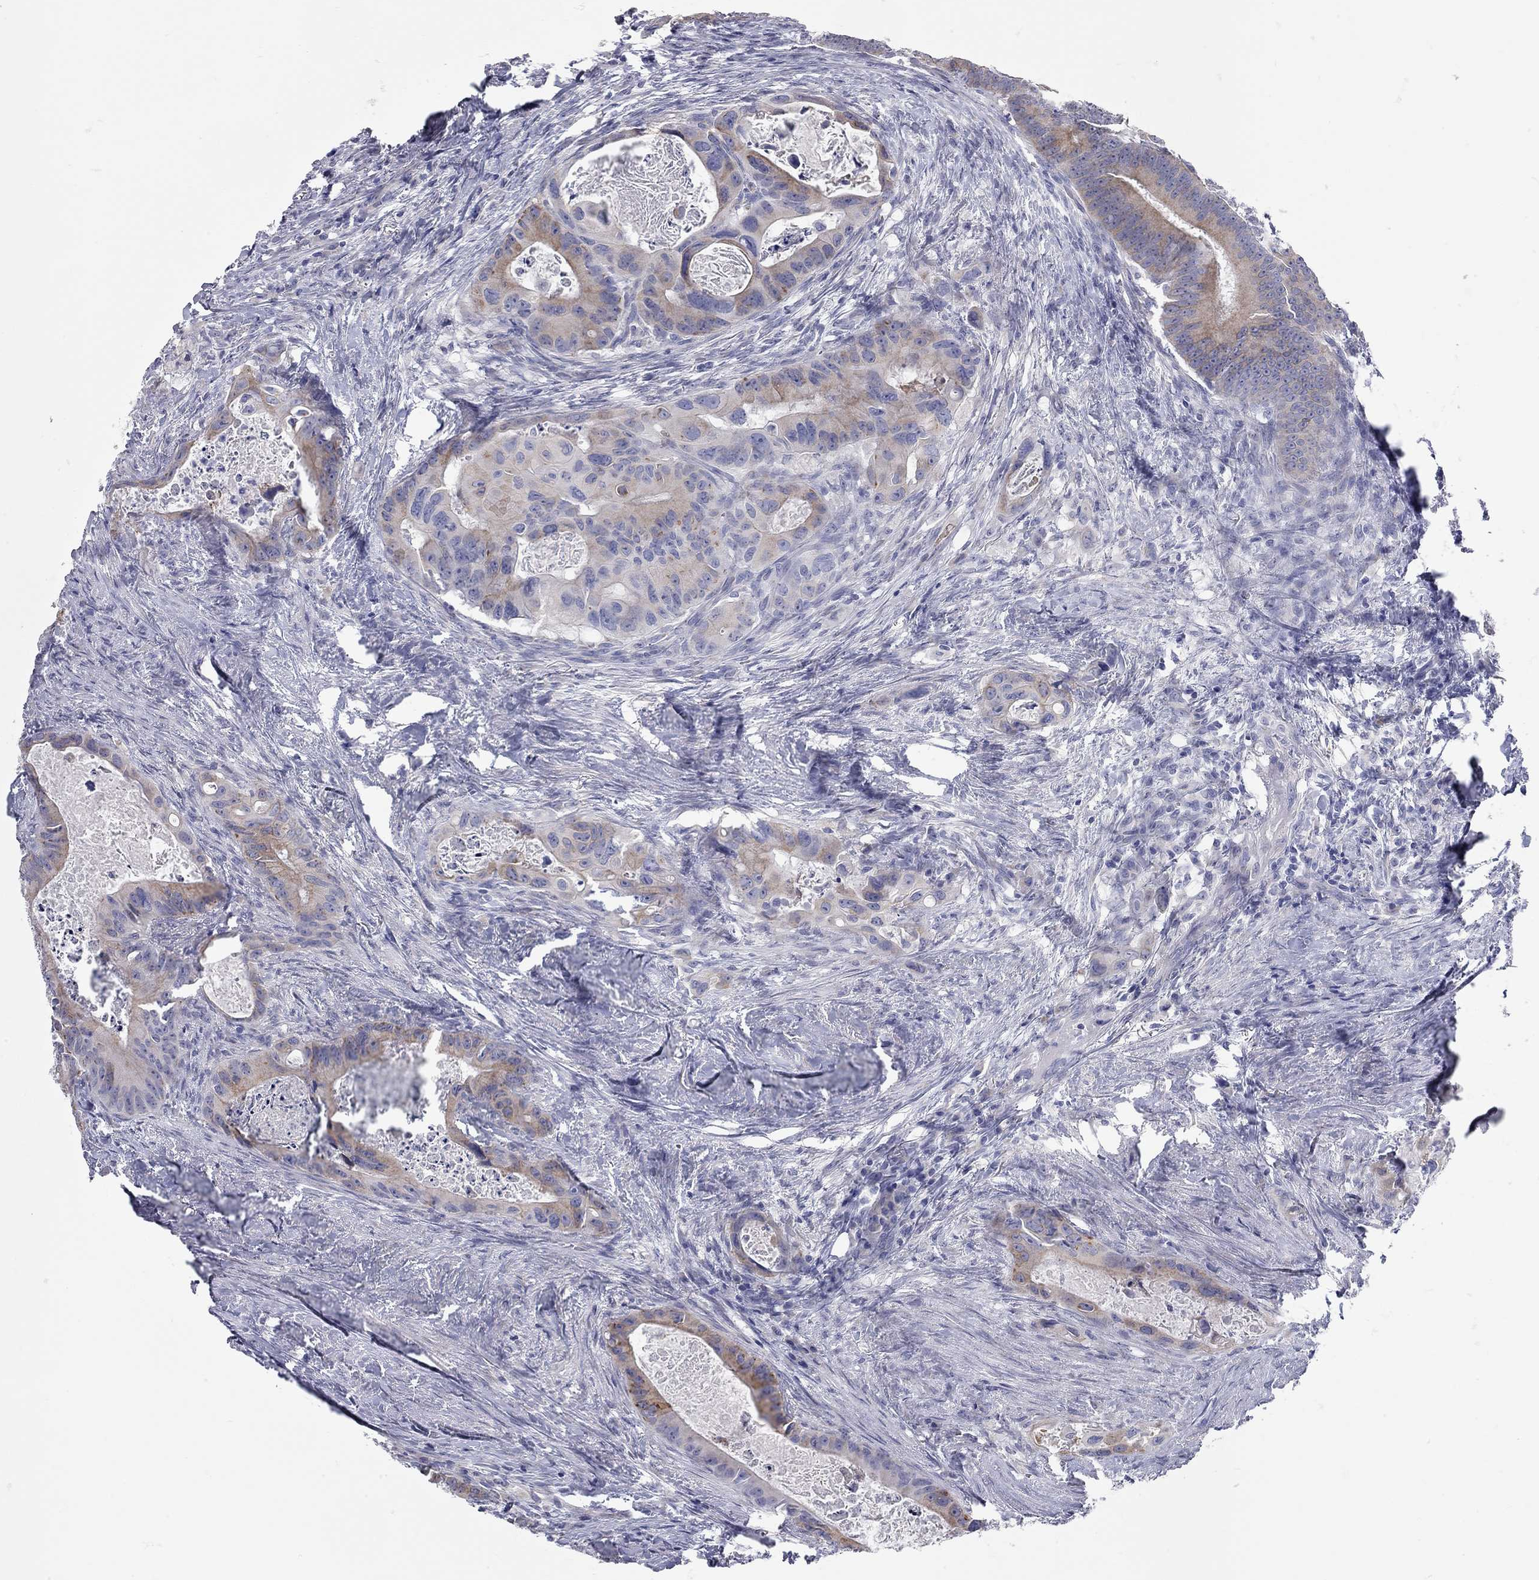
{"staining": {"intensity": "moderate", "quantity": "25%-75%", "location": "cytoplasmic/membranous"}, "tissue": "colorectal cancer", "cell_type": "Tumor cells", "image_type": "cancer", "snomed": [{"axis": "morphology", "description": "Adenocarcinoma, NOS"}, {"axis": "topography", "description": "Rectum"}], "caption": "Adenocarcinoma (colorectal) stained for a protein exhibits moderate cytoplasmic/membranous positivity in tumor cells.", "gene": "XAGE2", "patient": {"sex": "male", "age": 64}}